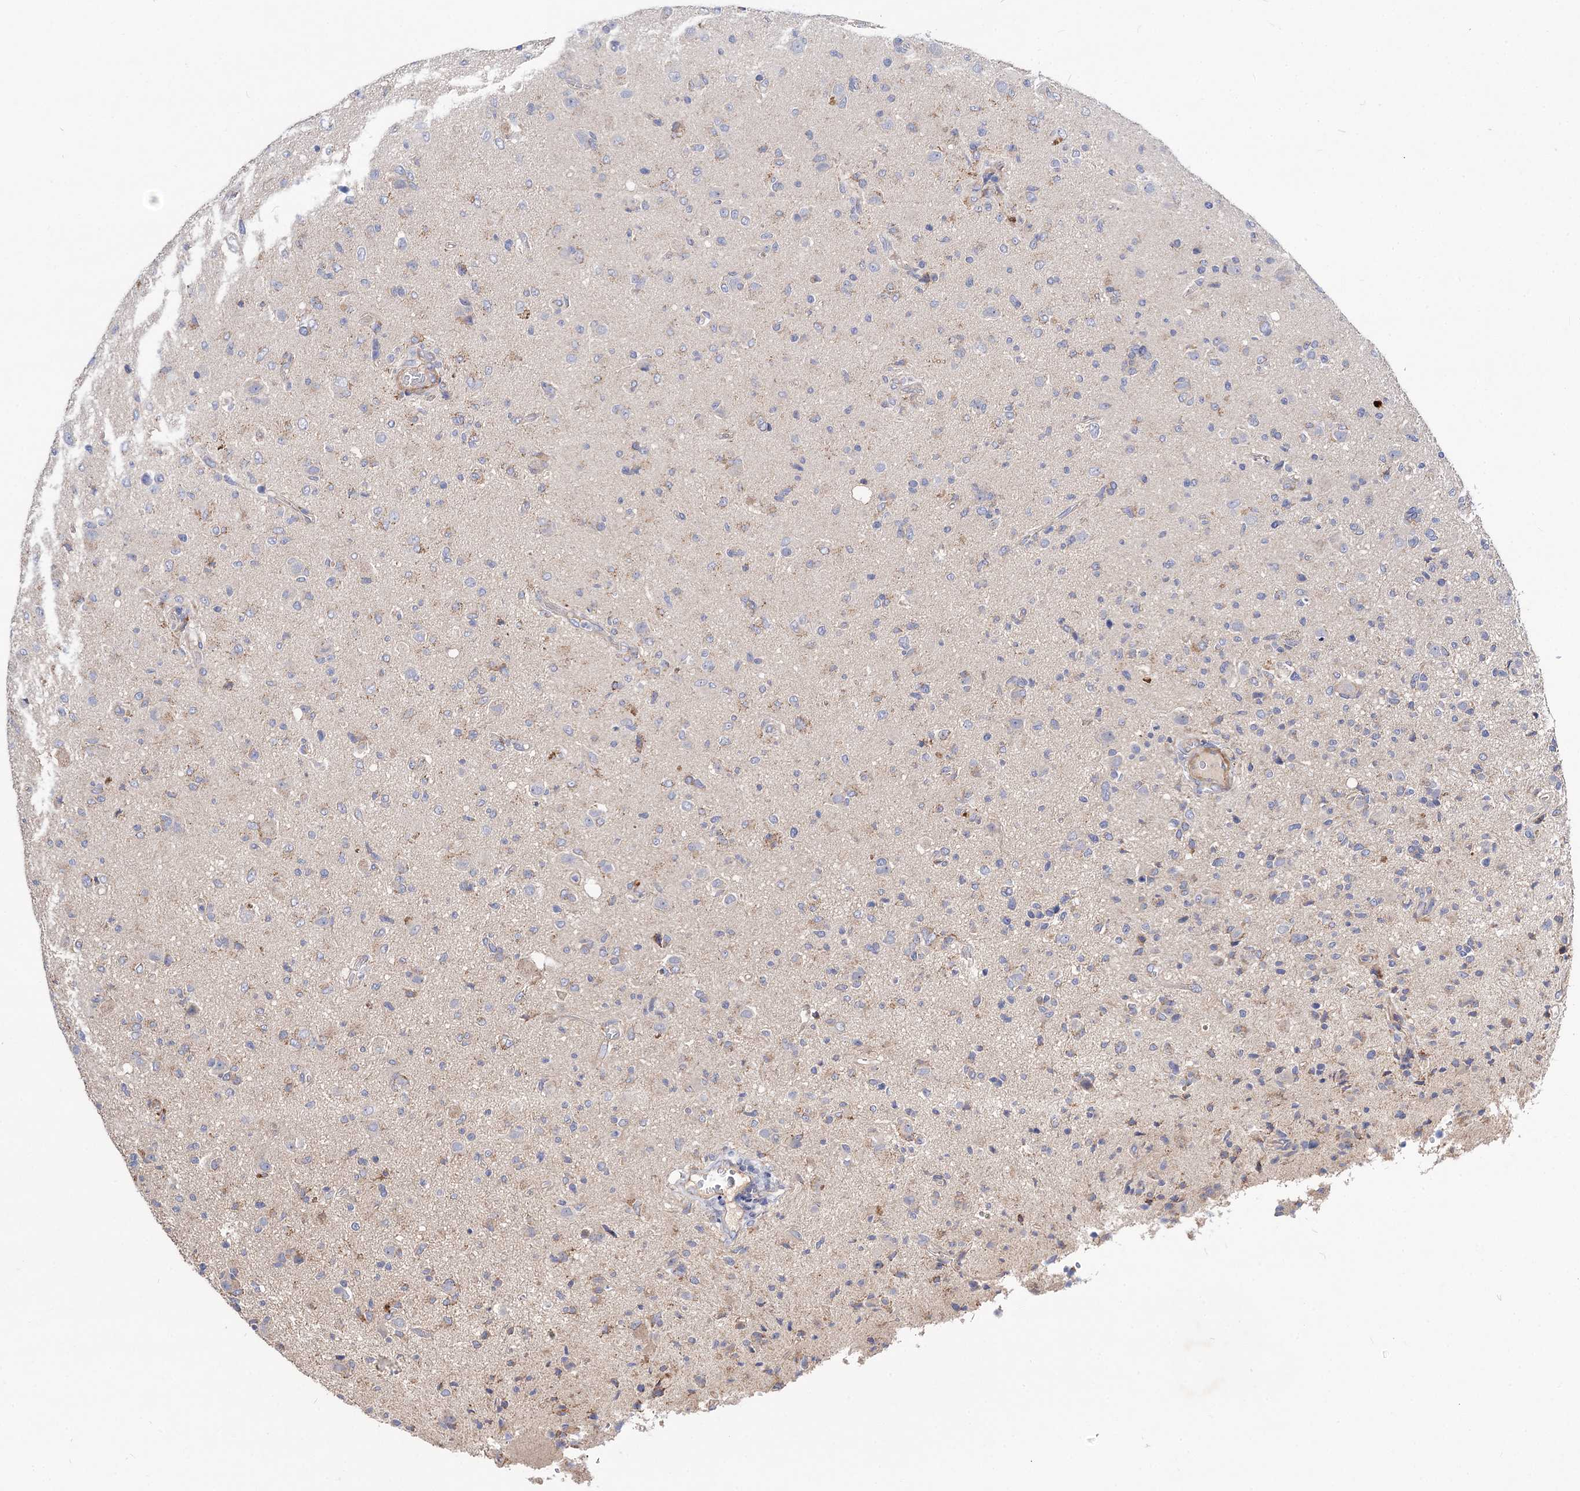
{"staining": {"intensity": "negative", "quantity": "none", "location": "none"}, "tissue": "glioma", "cell_type": "Tumor cells", "image_type": "cancer", "snomed": [{"axis": "morphology", "description": "Glioma, malignant, High grade"}, {"axis": "topography", "description": "Brain"}], "caption": "The photomicrograph shows no significant positivity in tumor cells of glioma.", "gene": "NUDCD2", "patient": {"sex": "female", "age": 57}}